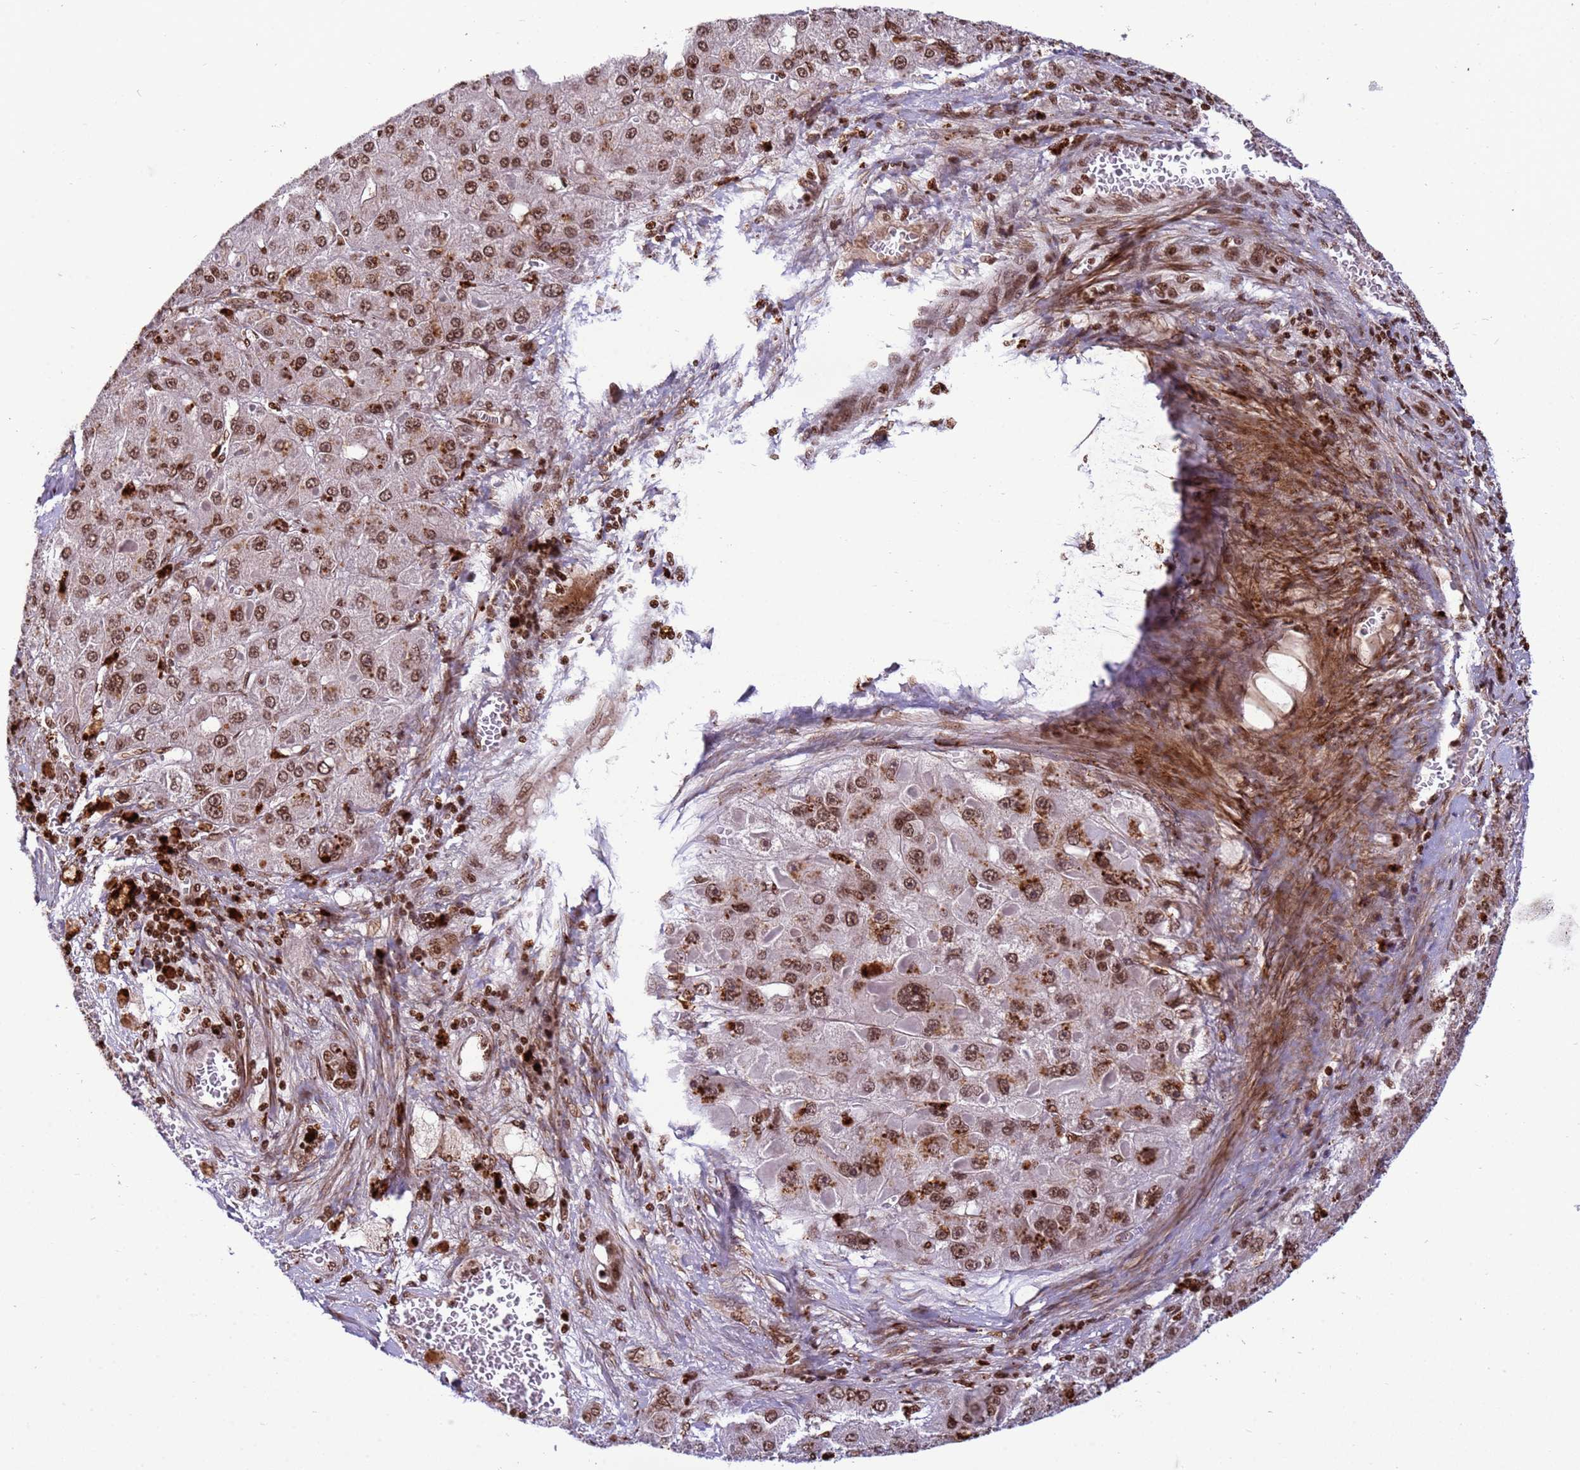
{"staining": {"intensity": "strong", "quantity": ">75%", "location": "nuclear"}, "tissue": "liver cancer", "cell_type": "Tumor cells", "image_type": "cancer", "snomed": [{"axis": "morphology", "description": "Carcinoma, Hepatocellular, NOS"}, {"axis": "topography", "description": "Liver"}], "caption": "Immunohistochemistry (IHC) micrograph of neoplastic tissue: liver cancer (hepatocellular carcinoma) stained using IHC exhibits high levels of strong protein expression localized specifically in the nuclear of tumor cells, appearing as a nuclear brown color.", "gene": "H3-3B", "patient": {"sex": "female", "age": 73}}